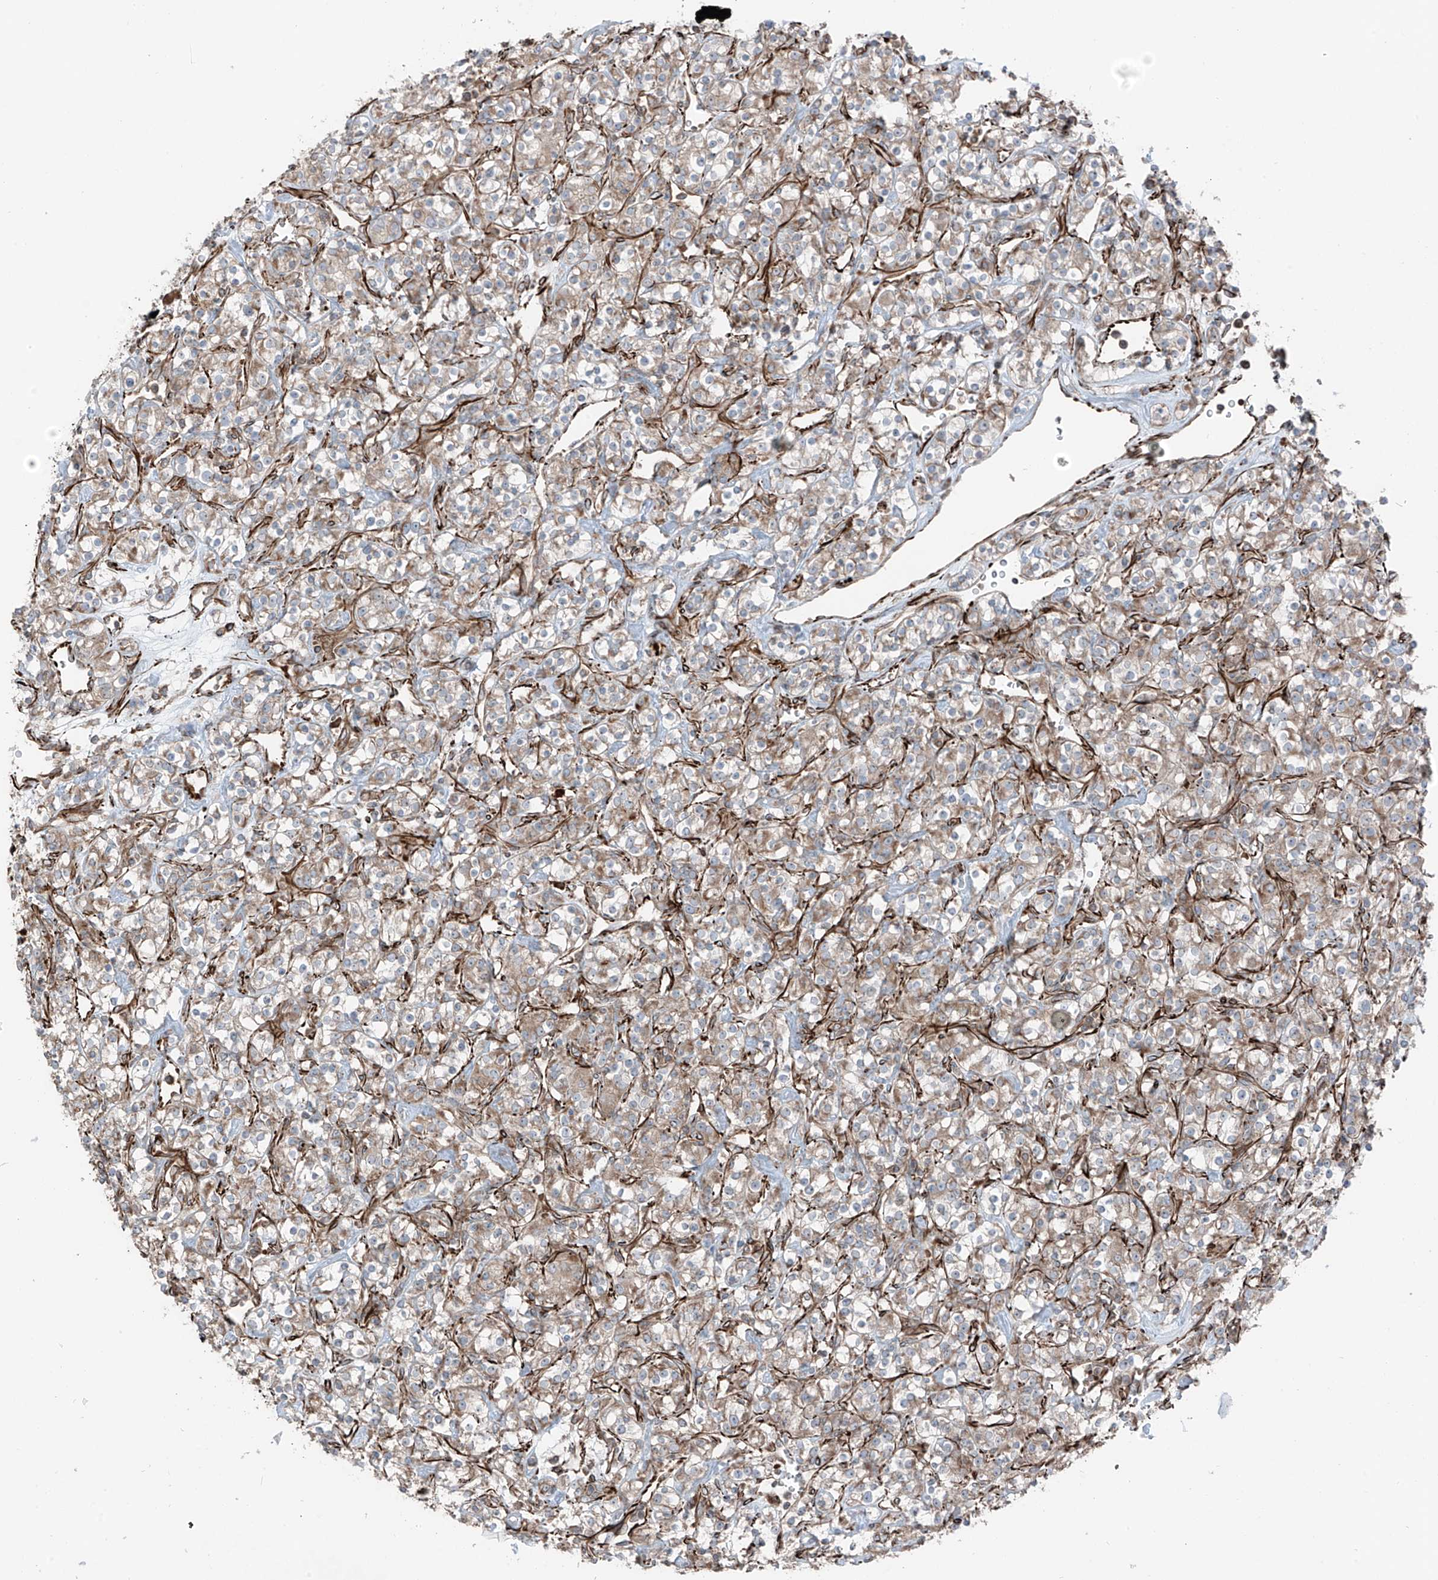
{"staining": {"intensity": "weak", "quantity": ">75%", "location": "cytoplasmic/membranous"}, "tissue": "renal cancer", "cell_type": "Tumor cells", "image_type": "cancer", "snomed": [{"axis": "morphology", "description": "Adenocarcinoma, NOS"}, {"axis": "topography", "description": "Kidney"}], "caption": "A histopathology image of renal cancer (adenocarcinoma) stained for a protein displays weak cytoplasmic/membranous brown staining in tumor cells.", "gene": "ERLEC1", "patient": {"sex": "male", "age": 77}}